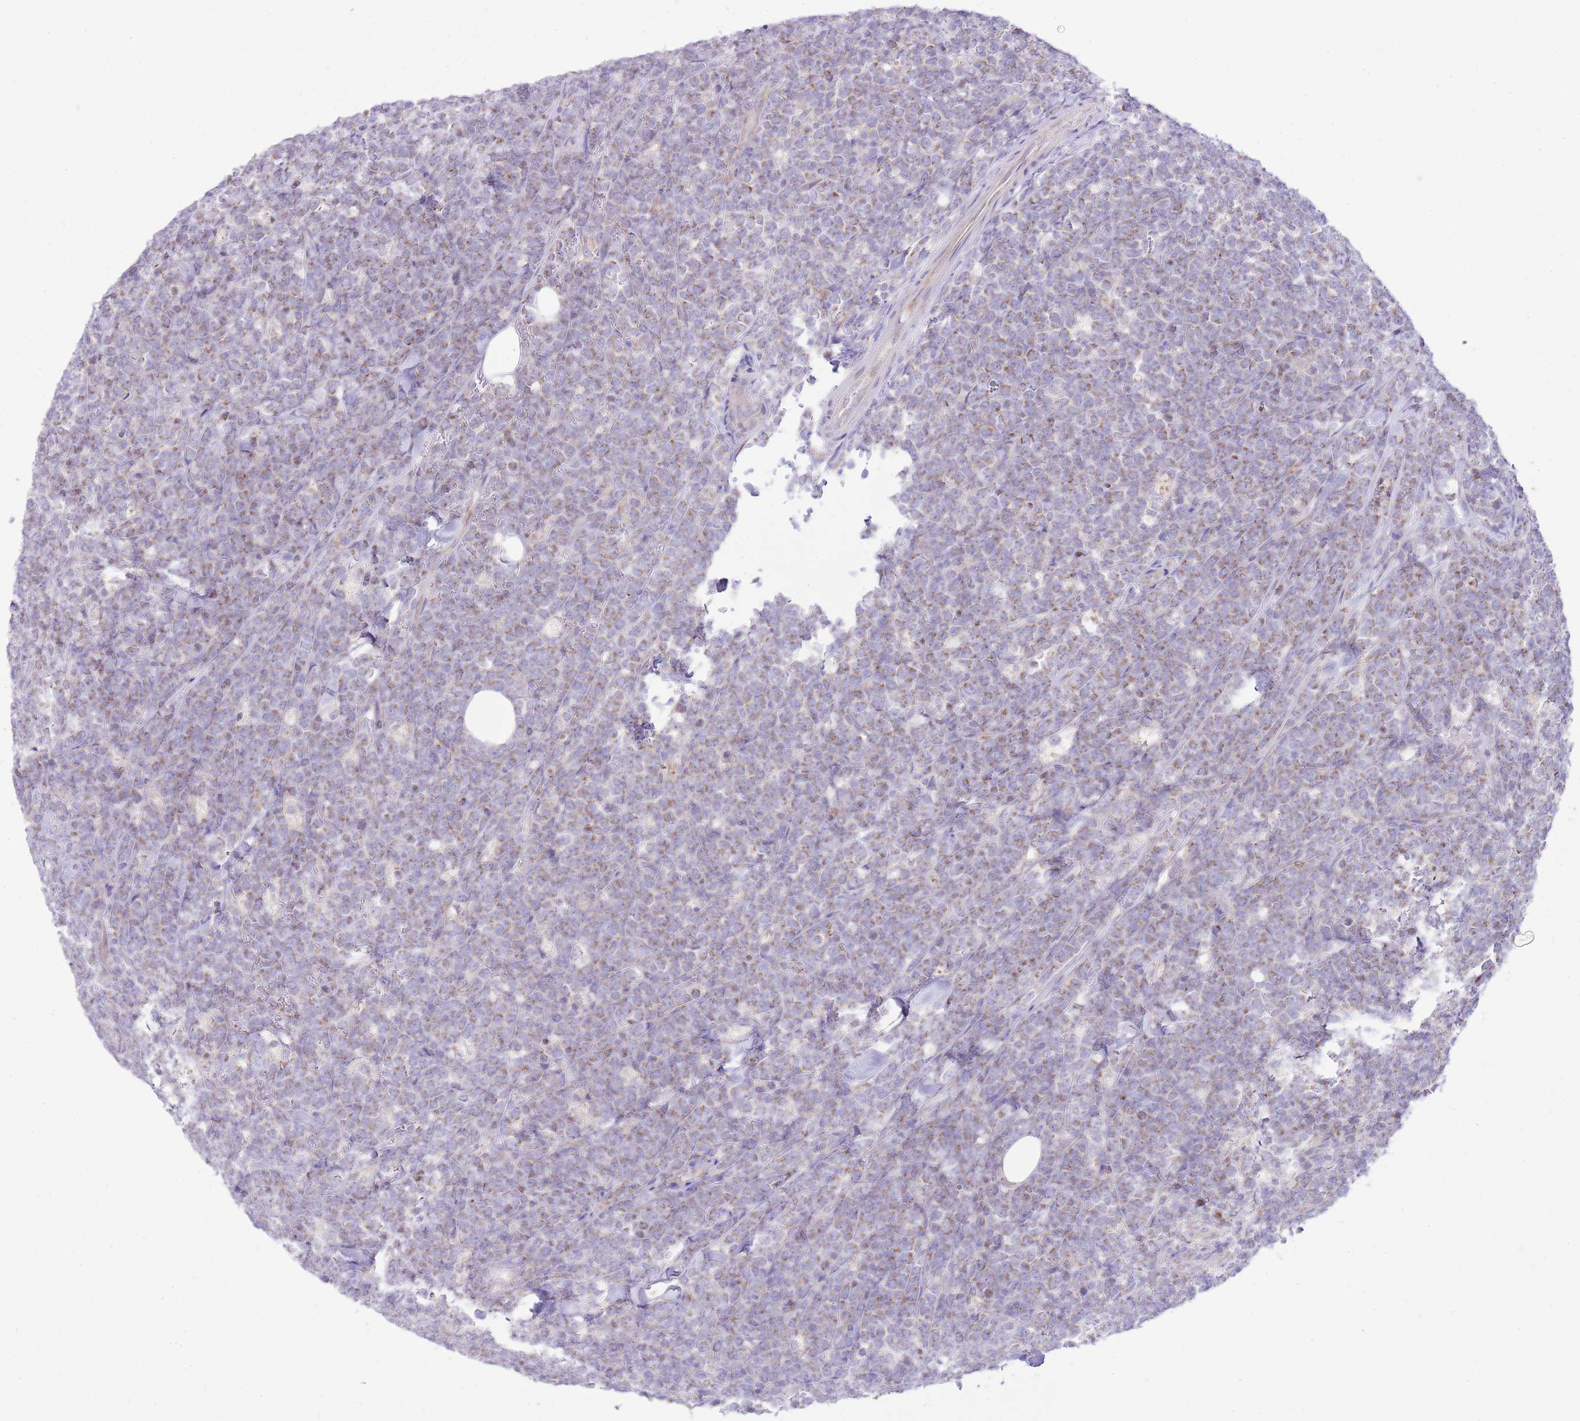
{"staining": {"intensity": "weak", "quantity": "25%-75%", "location": "cytoplasmic/membranous"}, "tissue": "lymphoma", "cell_type": "Tumor cells", "image_type": "cancer", "snomed": [{"axis": "morphology", "description": "Malignant lymphoma, non-Hodgkin's type, High grade"}, {"axis": "topography", "description": "Small intestine"}], "caption": "Protein analysis of malignant lymphoma, non-Hodgkin's type (high-grade) tissue reveals weak cytoplasmic/membranous positivity in approximately 25%-75% of tumor cells. (Stains: DAB in brown, nuclei in blue, Microscopy: brightfield microscopy at high magnification).", "gene": "OAZ2", "patient": {"sex": "male", "age": 8}}